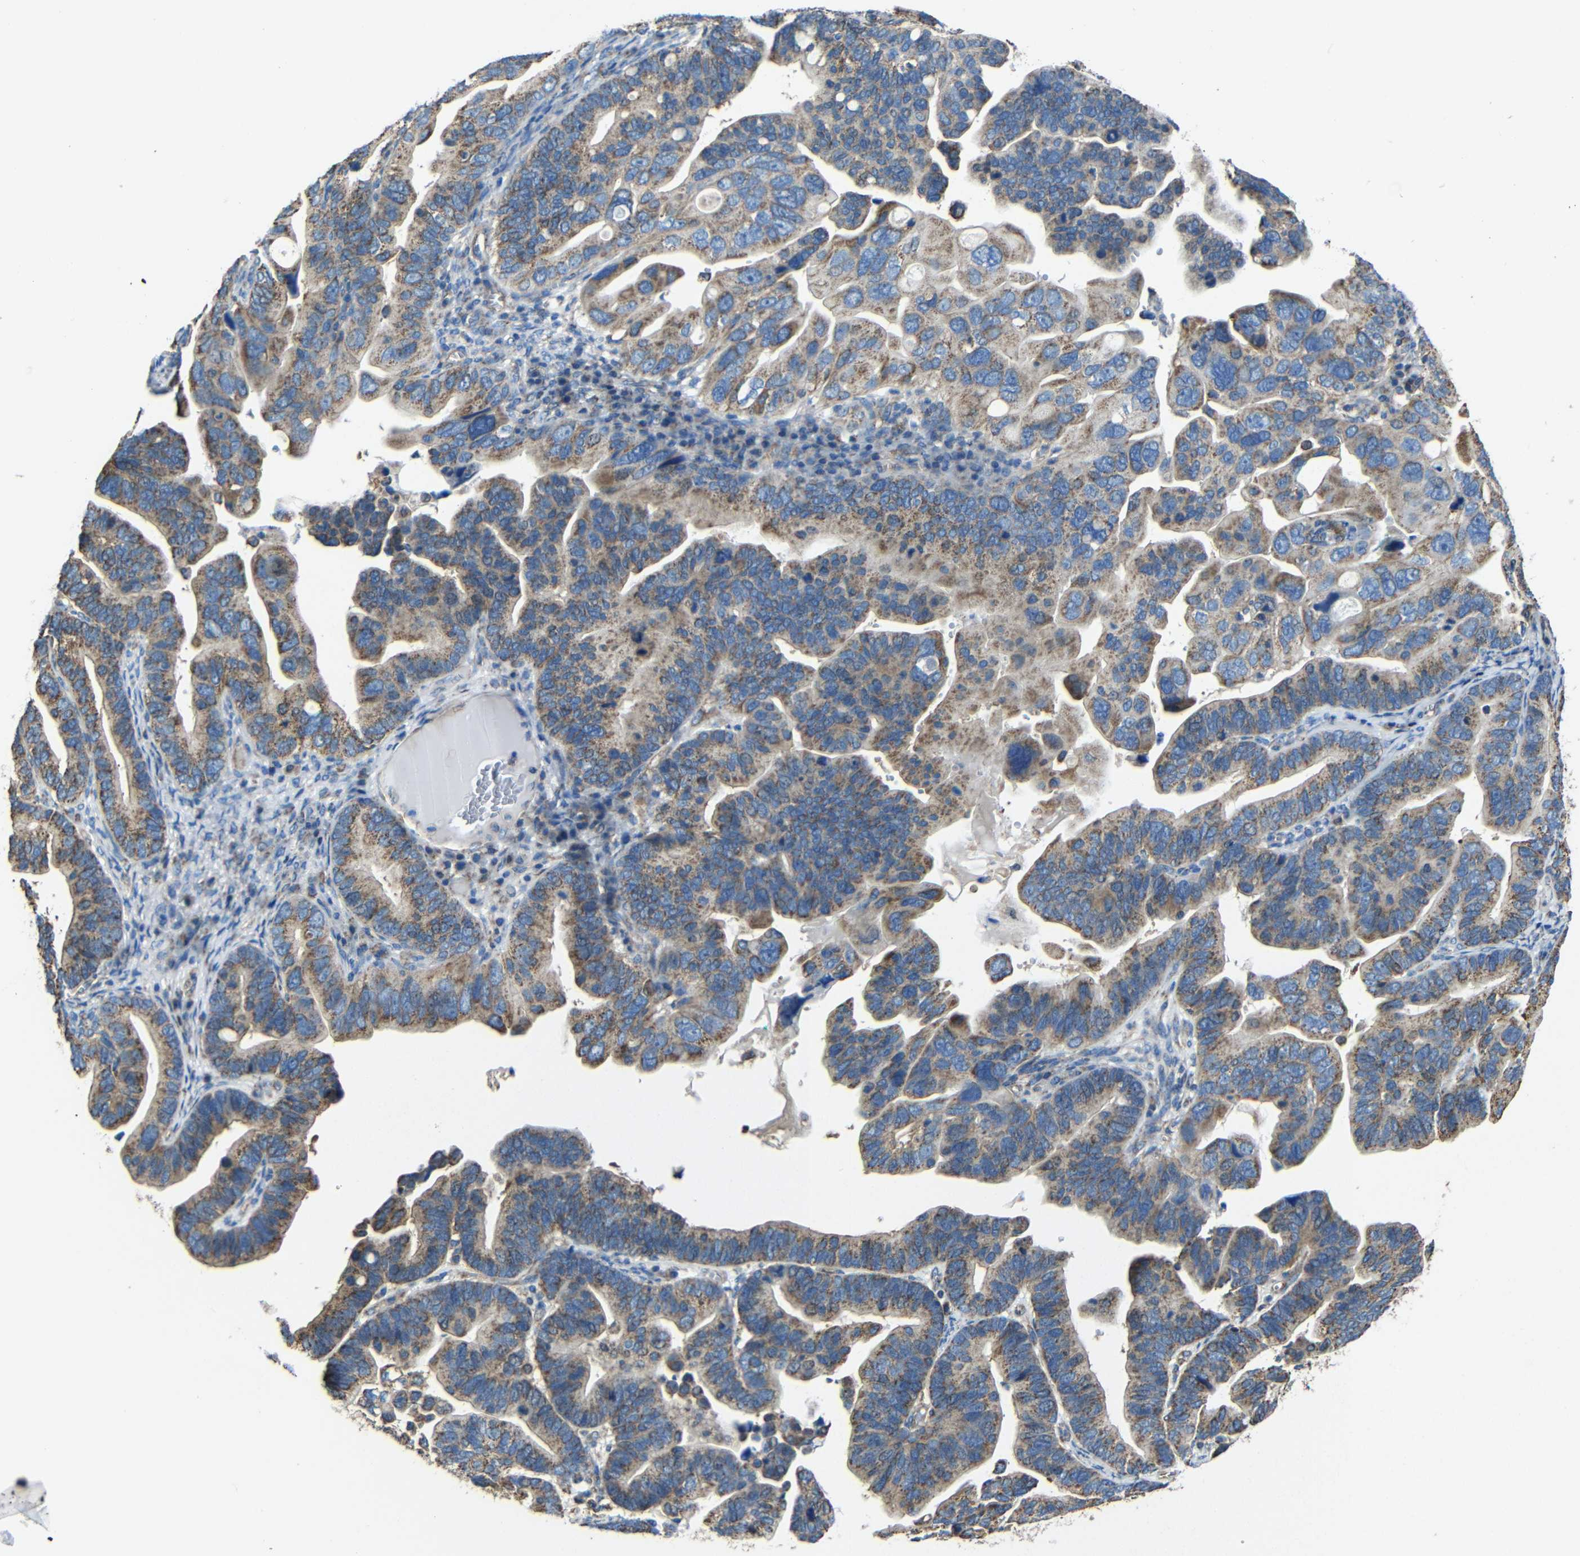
{"staining": {"intensity": "moderate", "quantity": ">75%", "location": "cytoplasmic/membranous"}, "tissue": "ovarian cancer", "cell_type": "Tumor cells", "image_type": "cancer", "snomed": [{"axis": "morphology", "description": "Cystadenocarcinoma, serous, NOS"}, {"axis": "topography", "description": "Ovary"}], "caption": "Ovarian serous cystadenocarcinoma stained for a protein (brown) displays moderate cytoplasmic/membranous positive positivity in about >75% of tumor cells.", "gene": "INTS6L", "patient": {"sex": "female", "age": 56}}